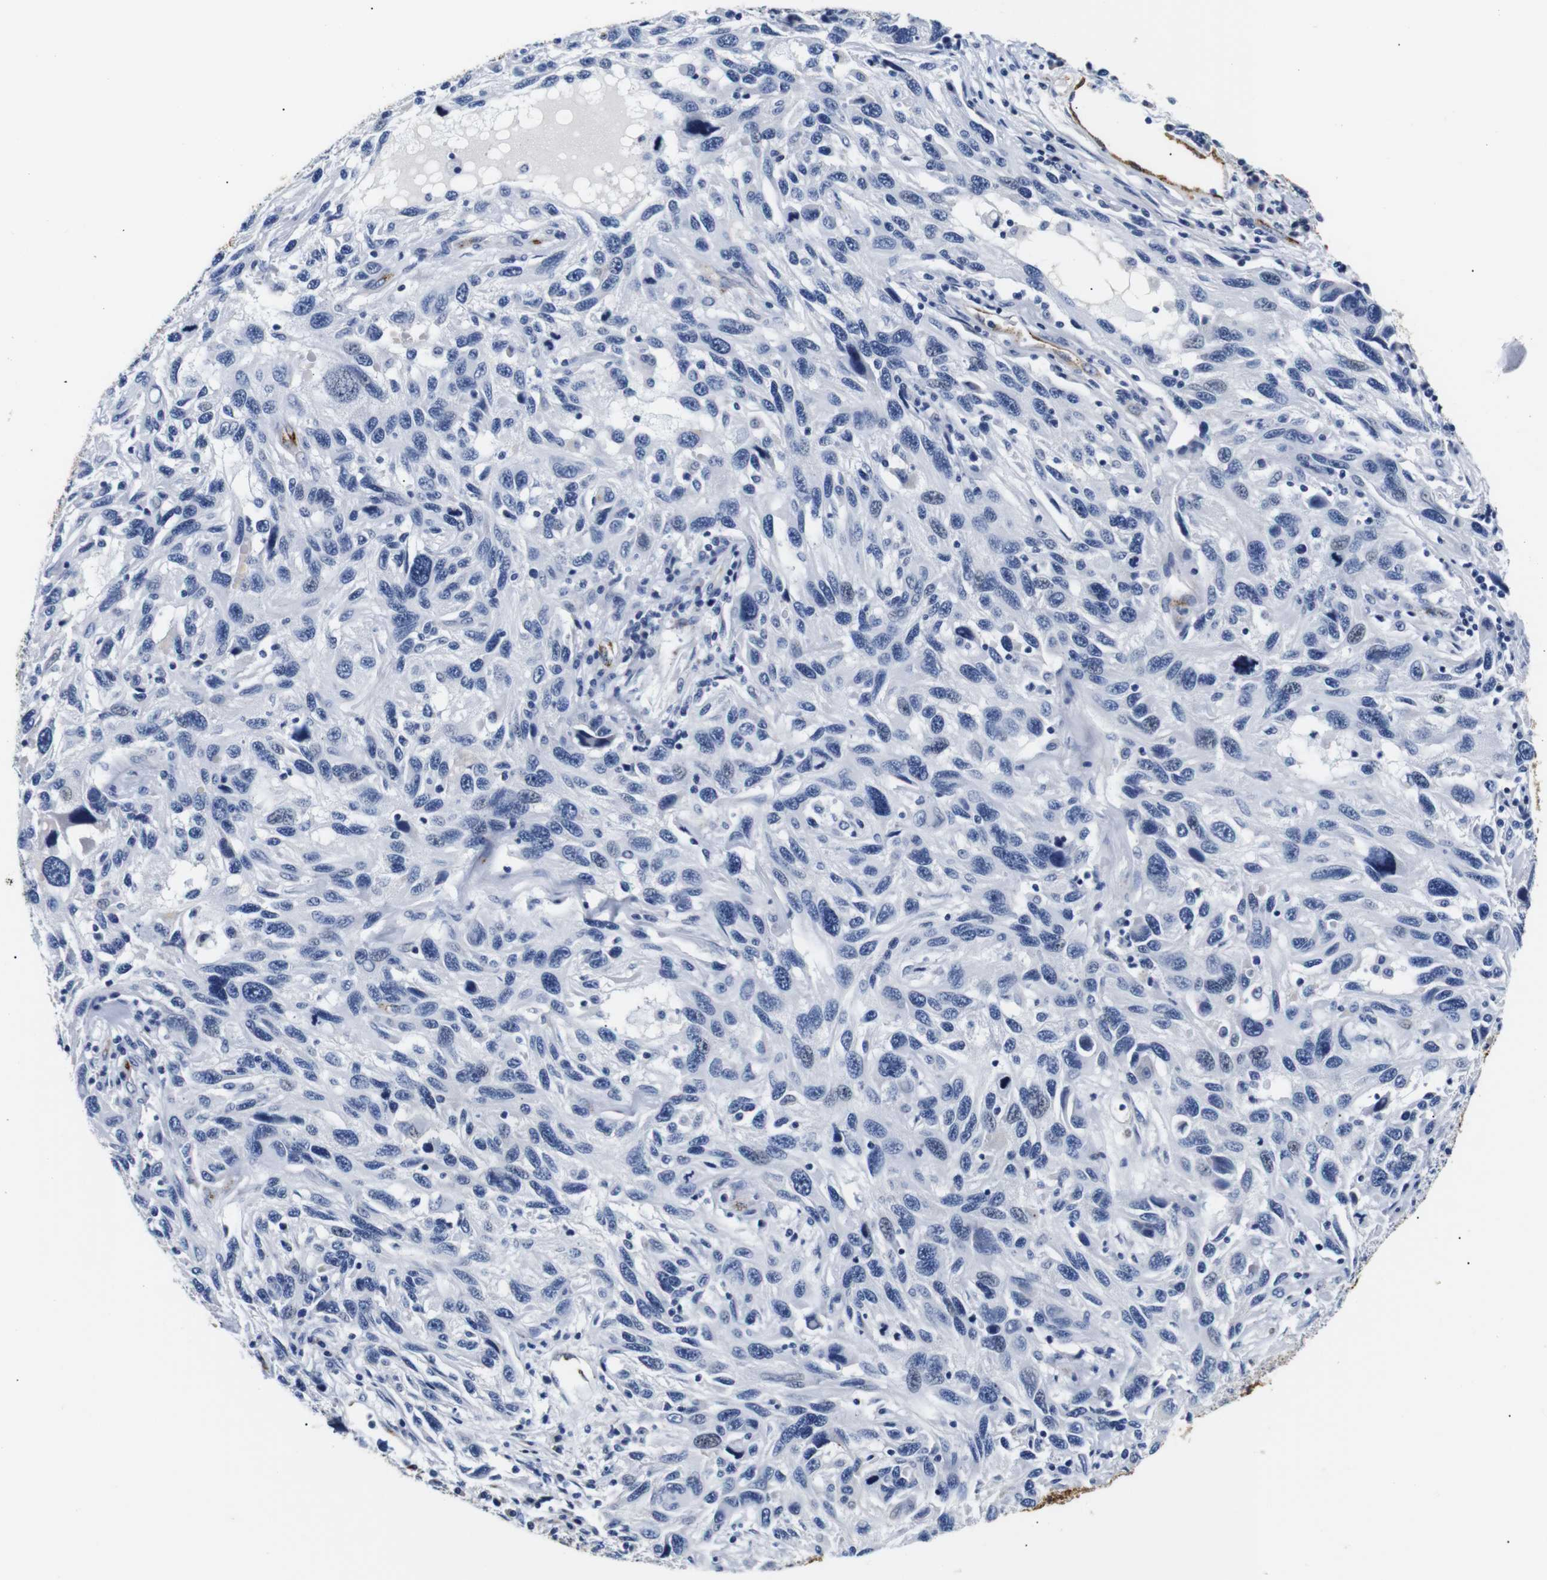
{"staining": {"intensity": "negative", "quantity": "none", "location": "none"}, "tissue": "melanoma", "cell_type": "Tumor cells", "image_type": "cancer", "snomed": [{"axis": "morphology", "description": "Malignant melanoma, NOS"}, {"axis": "topography", "description": "Skin"}], "caption": "The histopathology image demonstrates no significant positivity in tumor cells of malignant melanoma.", "gene": "MUC4", "patient": {"sex": "male", "age": 53}}